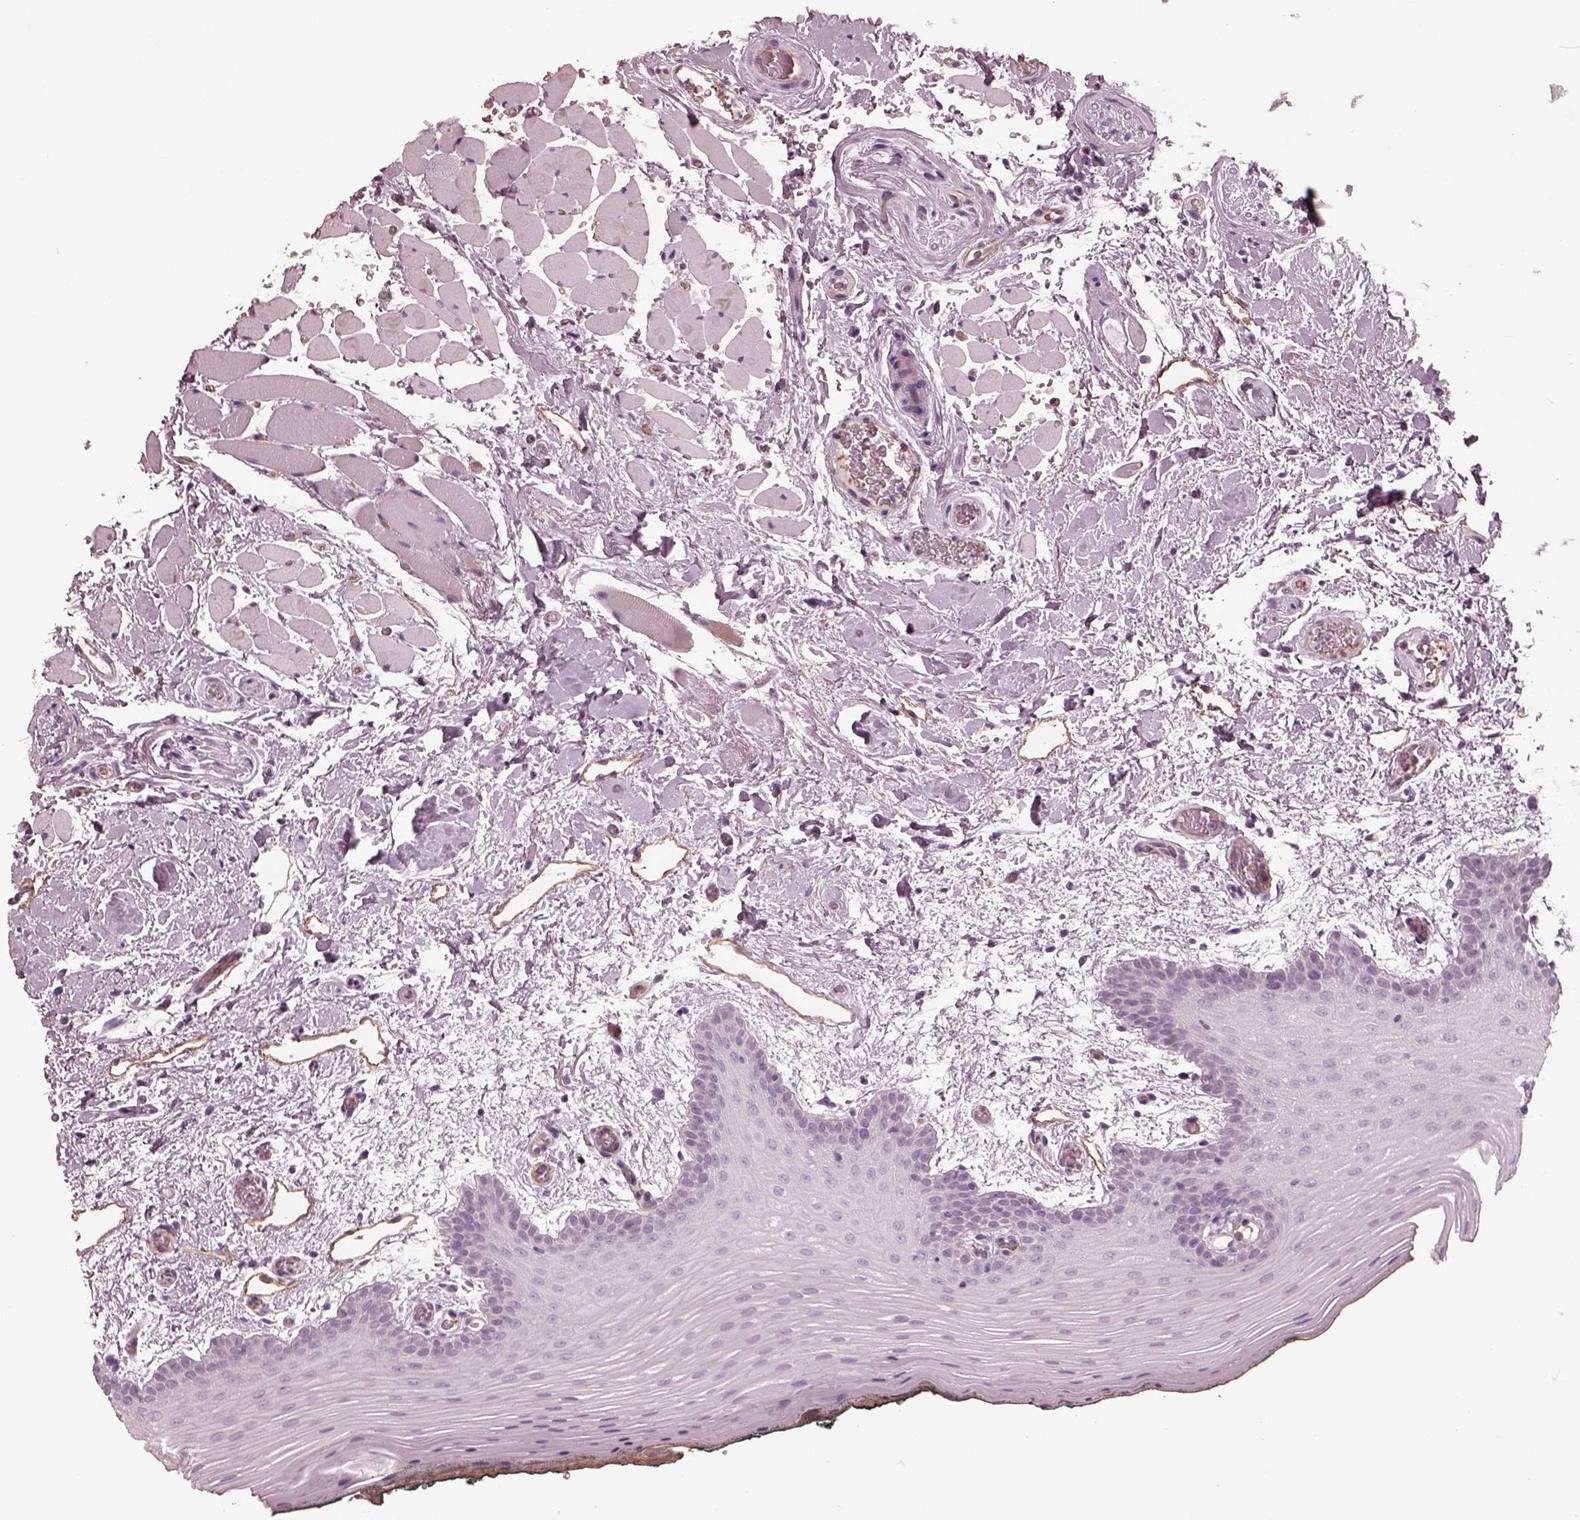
{"staining": {"intensity": "negative", "quantity": "none", "location": "none"}, "tissue": "oral mucosa", "cell_type": "Squamous epithelial cells", "image_type": "normal", "snomed": [{"axis": "morphology", "description": "Normal tissue, NOS"}, {"axis": "topography", "description": "Oral tissue"}, {"axis": "topography", "description": "Head-Neck"}], "caption": "Image shows no protein positivity in squamous epithelial cells of benign oral mucosa.", "gene": "EIF4E1B", "patient": {"sex": "male", "age": 65}}